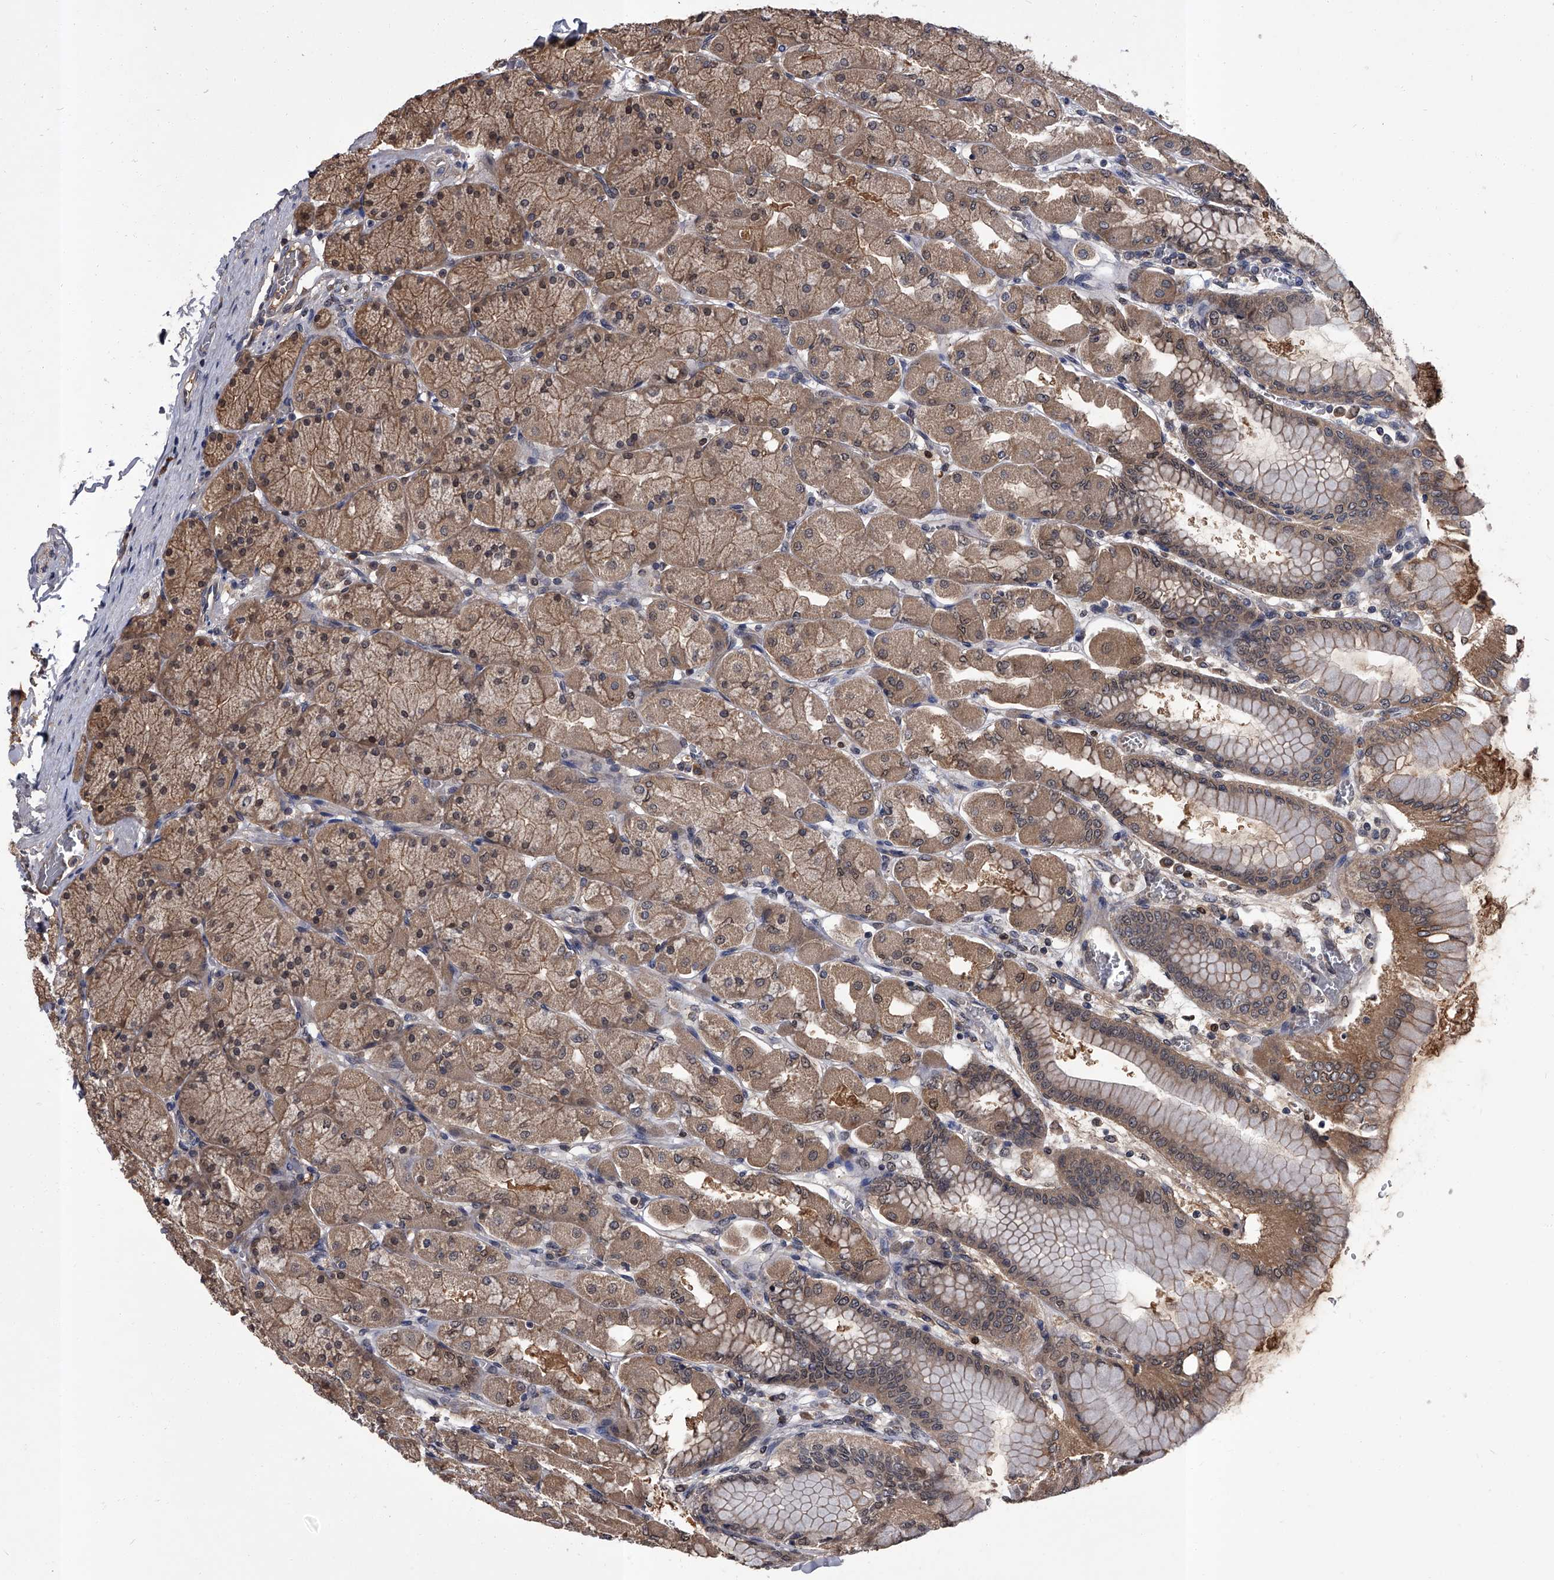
{"staining": {"intensity": "moderate", "quantity": ">75%", "location": "cytoplasmic/membranous,nuclear"}, "tissue": "stomach", "cell_type": "Glandular cells", "image_type": "normal", "snomed": [{"axis": "morphology", "description": "Normal tissue, NOS"}, {"axis": "topography", "description": "Stomach, upper"}], "caption": "An immunohistochemistry (IHC) micrograph of unremarkable tissue is shown. Protein staining in brown shows moderate cytoplasmic/membranous,nuclear positivity in stomach within glandular cells. (DAB = brown stain, brightfield microscopy at high magnification).", "gene": "SLC18B1", "patient": {"sex": "female", "age": 56}}